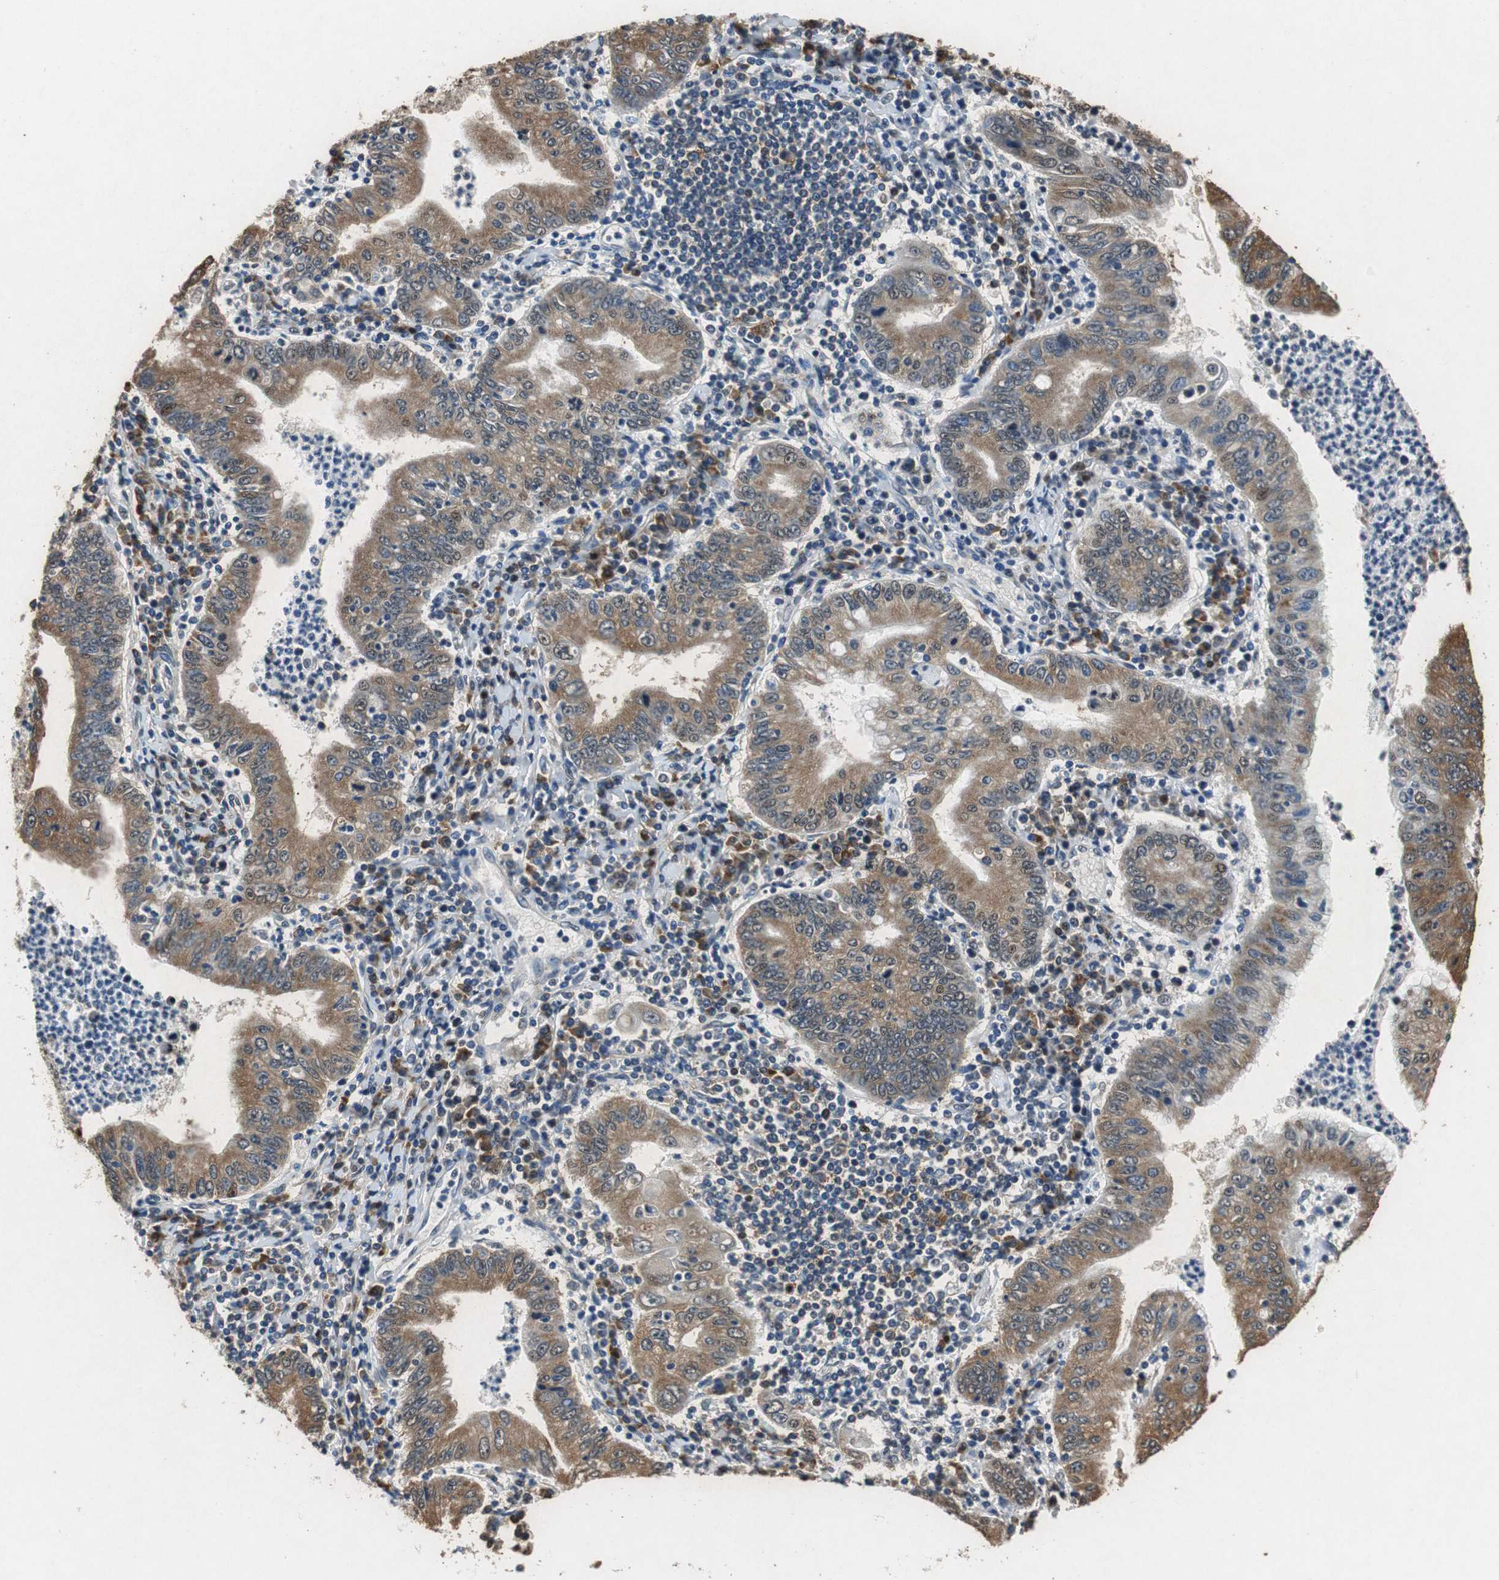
{"staining": {"intensity": "moderate", "quantity": ">75%", "location": "cytoplasmic/membranous,nuclear"}, "tissue": "stomach cancer", "cell_type": "Tumor cells", "image_type": "cancer", "snomed": [{"axis": "morphology", "description": "Normal tissue, NOS"}, {"axis": "morphology", "description": "Adenocarcinoma, NOS"}, {"axis": "topography", "description": "Esophagus"}, {"axis": "topography", "description": "Stomach, upper"}, {"axis": "topography", "description": "Peripheral nerve tissue"}], "caption": "An image of stomach adenocarcinoma stained for a protein shows moderate cytoplasmic/membranous and nuclear brown staining in tumor cells. Using DAB (brown) and hematoxylin (blue) stains, captured at high magnification using brightfield microscopy.", "gene": "RPL35", "patient": {"sex": "male", "age": 62}}